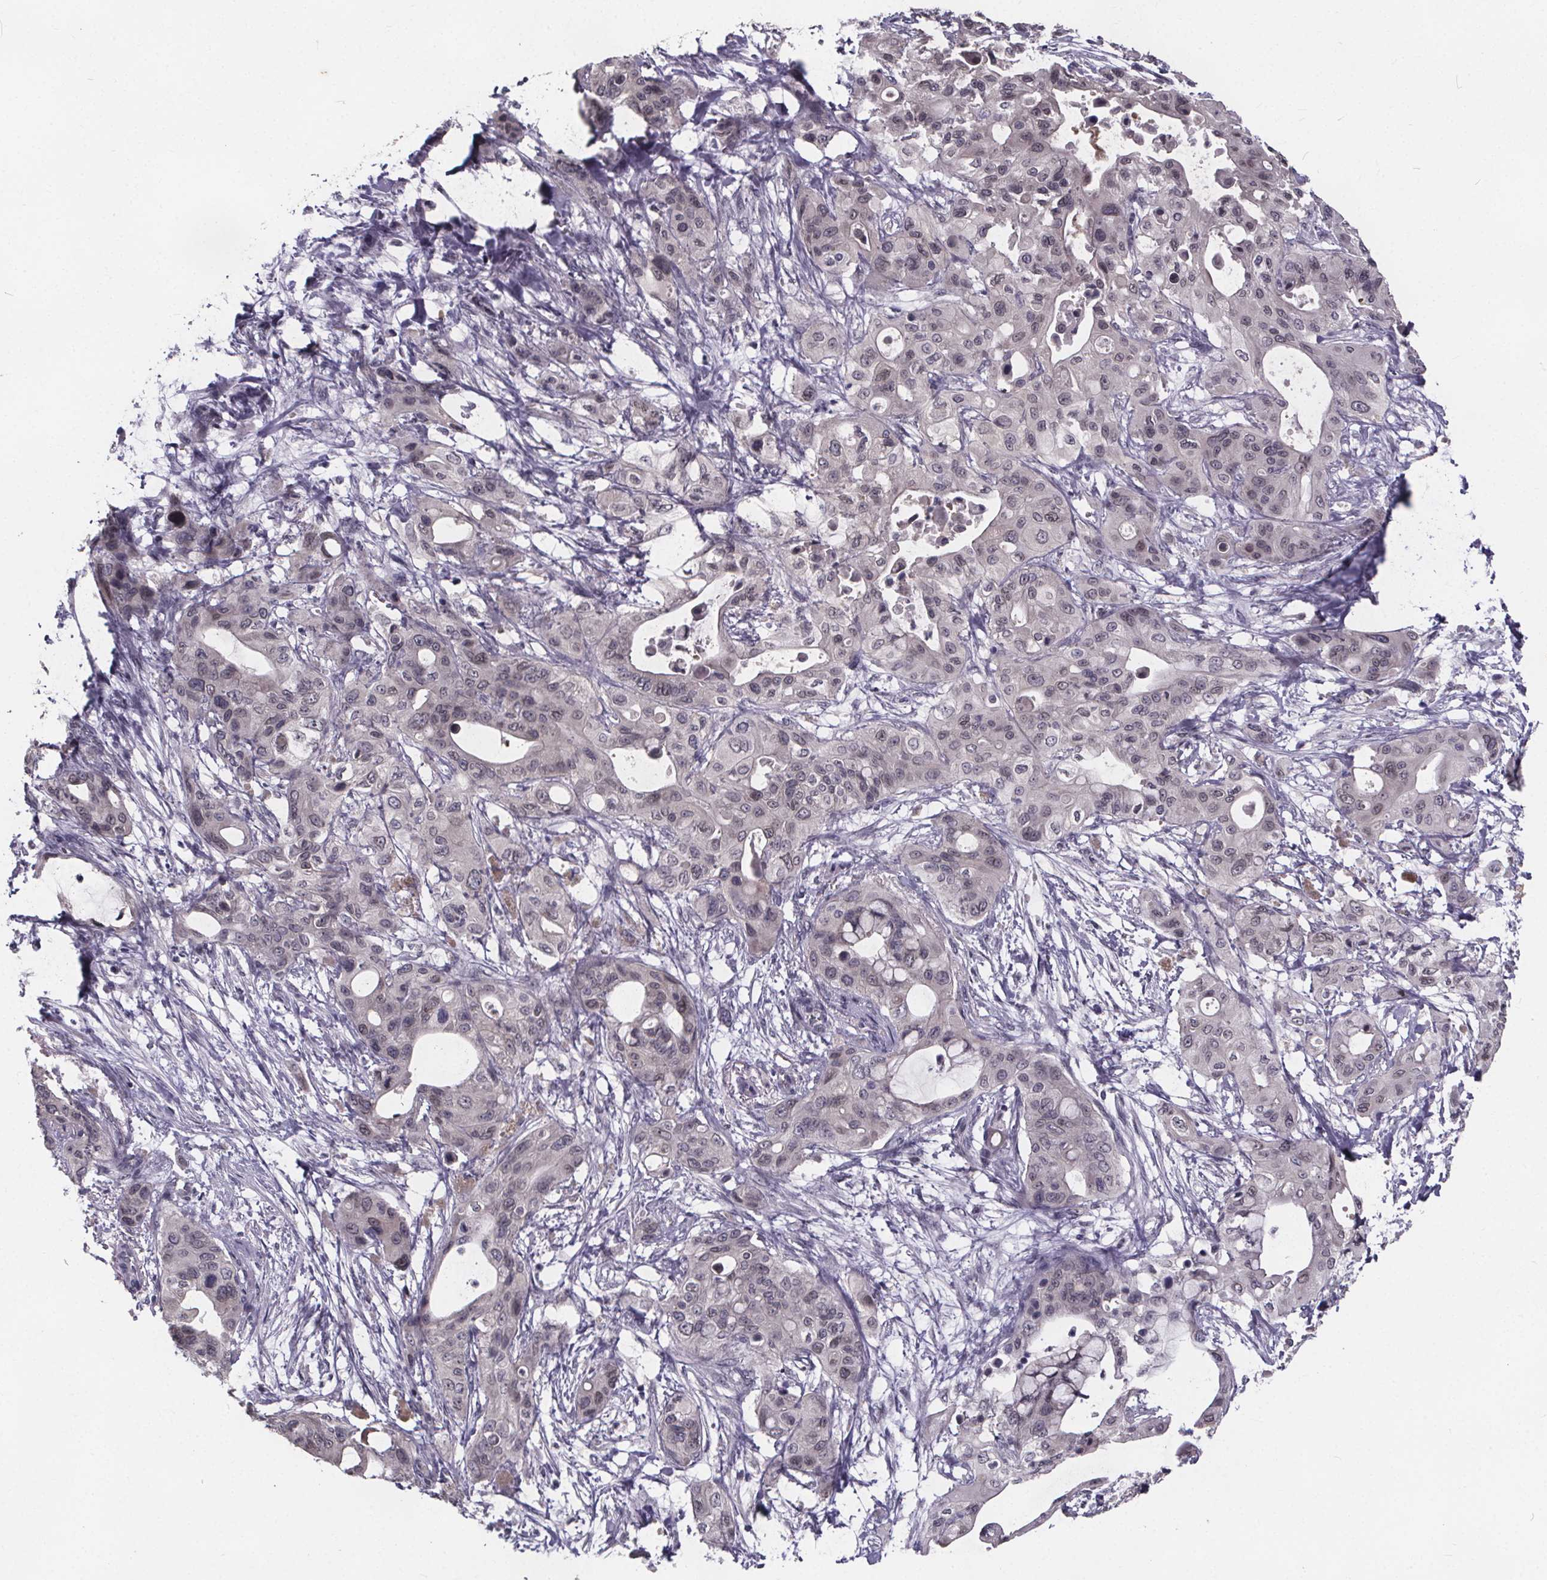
{"staining": {"intensity": "negative", "quantity": "none", "location": "none"}, "tissue": "pancreatic cancer", "cell_type": "Tumor cells", "image_type": "cancer", "snomed": [{"axis": "morphology", "description": "Adenocarcinoma, NOS"}, {"axis": "topography", "description": "Pancreas"}], "caption": "This image is of pancreatic adenocarcinoma stained with immunohistochemistry to label a protein in brown with the nuclei are counter-stained blue. There is no positivity in tumor cells. Brightfield microscopy of IHC stained with DAB (3,3'-diaminobenzidine) (brown) and hematoxylin (blue), captured at high magnification.", "gene": "FAM181B", "patient": {"sex": "male", "age": 71}}